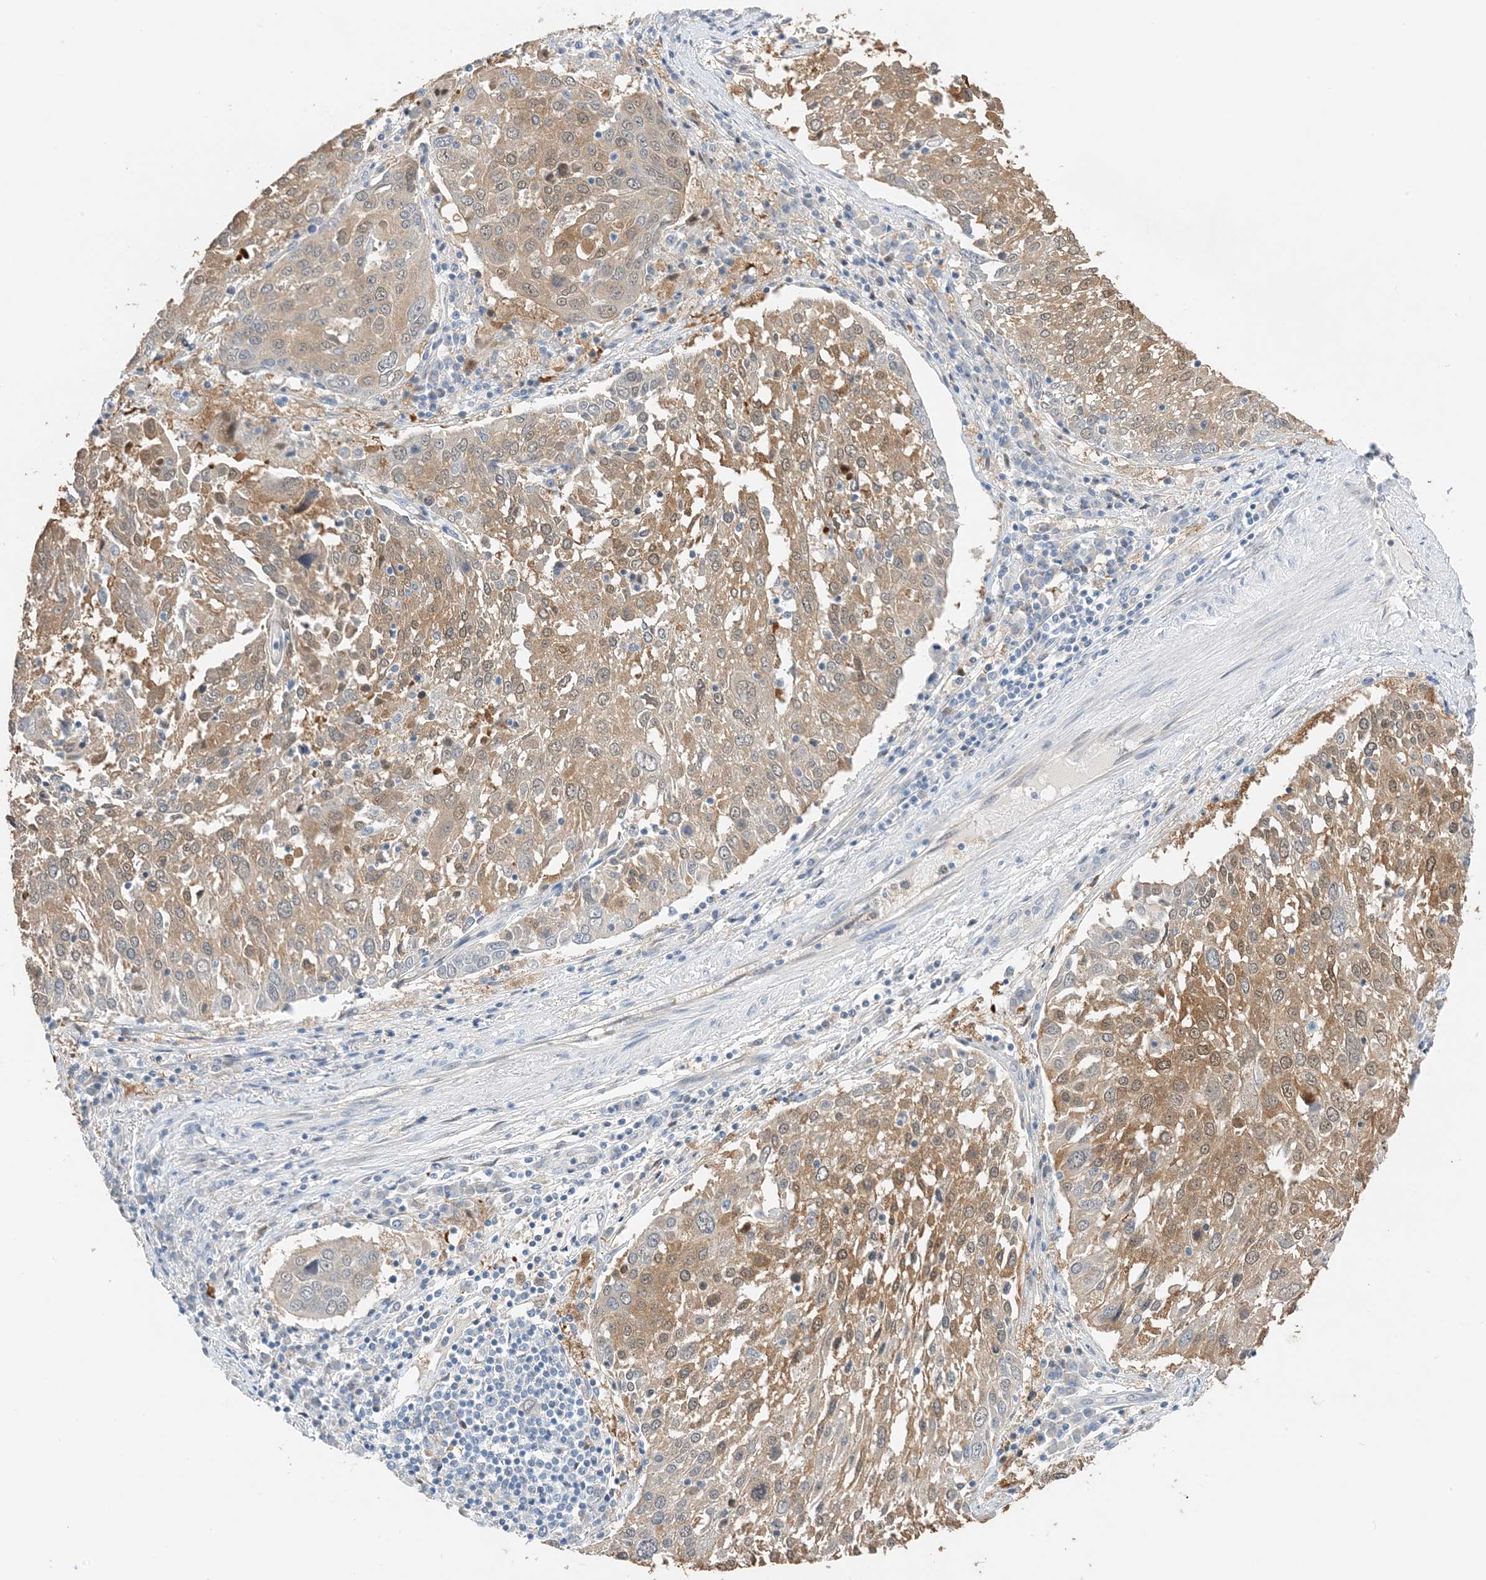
{"staining": {"intensity": "moderate", "quantity": ">75%", "location": "cytoplasmic/membranous"}, "tissue": "lung cancer", "cell_type": "Tumor cells", "image_type": "cancer", "snomed": [{"axis": "morphology", "description": "Squamous cell carcinoma, NOS"}, {"axis": "topography", "description": "Lung"}], "caption": "Lung squamous cell carcinoma was stained to show a protein in brown. There is medium levels of moderate cytoplasmic/membranous expression in approximately >75% of tumor cells. Ihc stains the protein in brown and the nuclei are stained blue.", "gene": "KIFBP", "patient": {"sex": "male", "age": 65}}